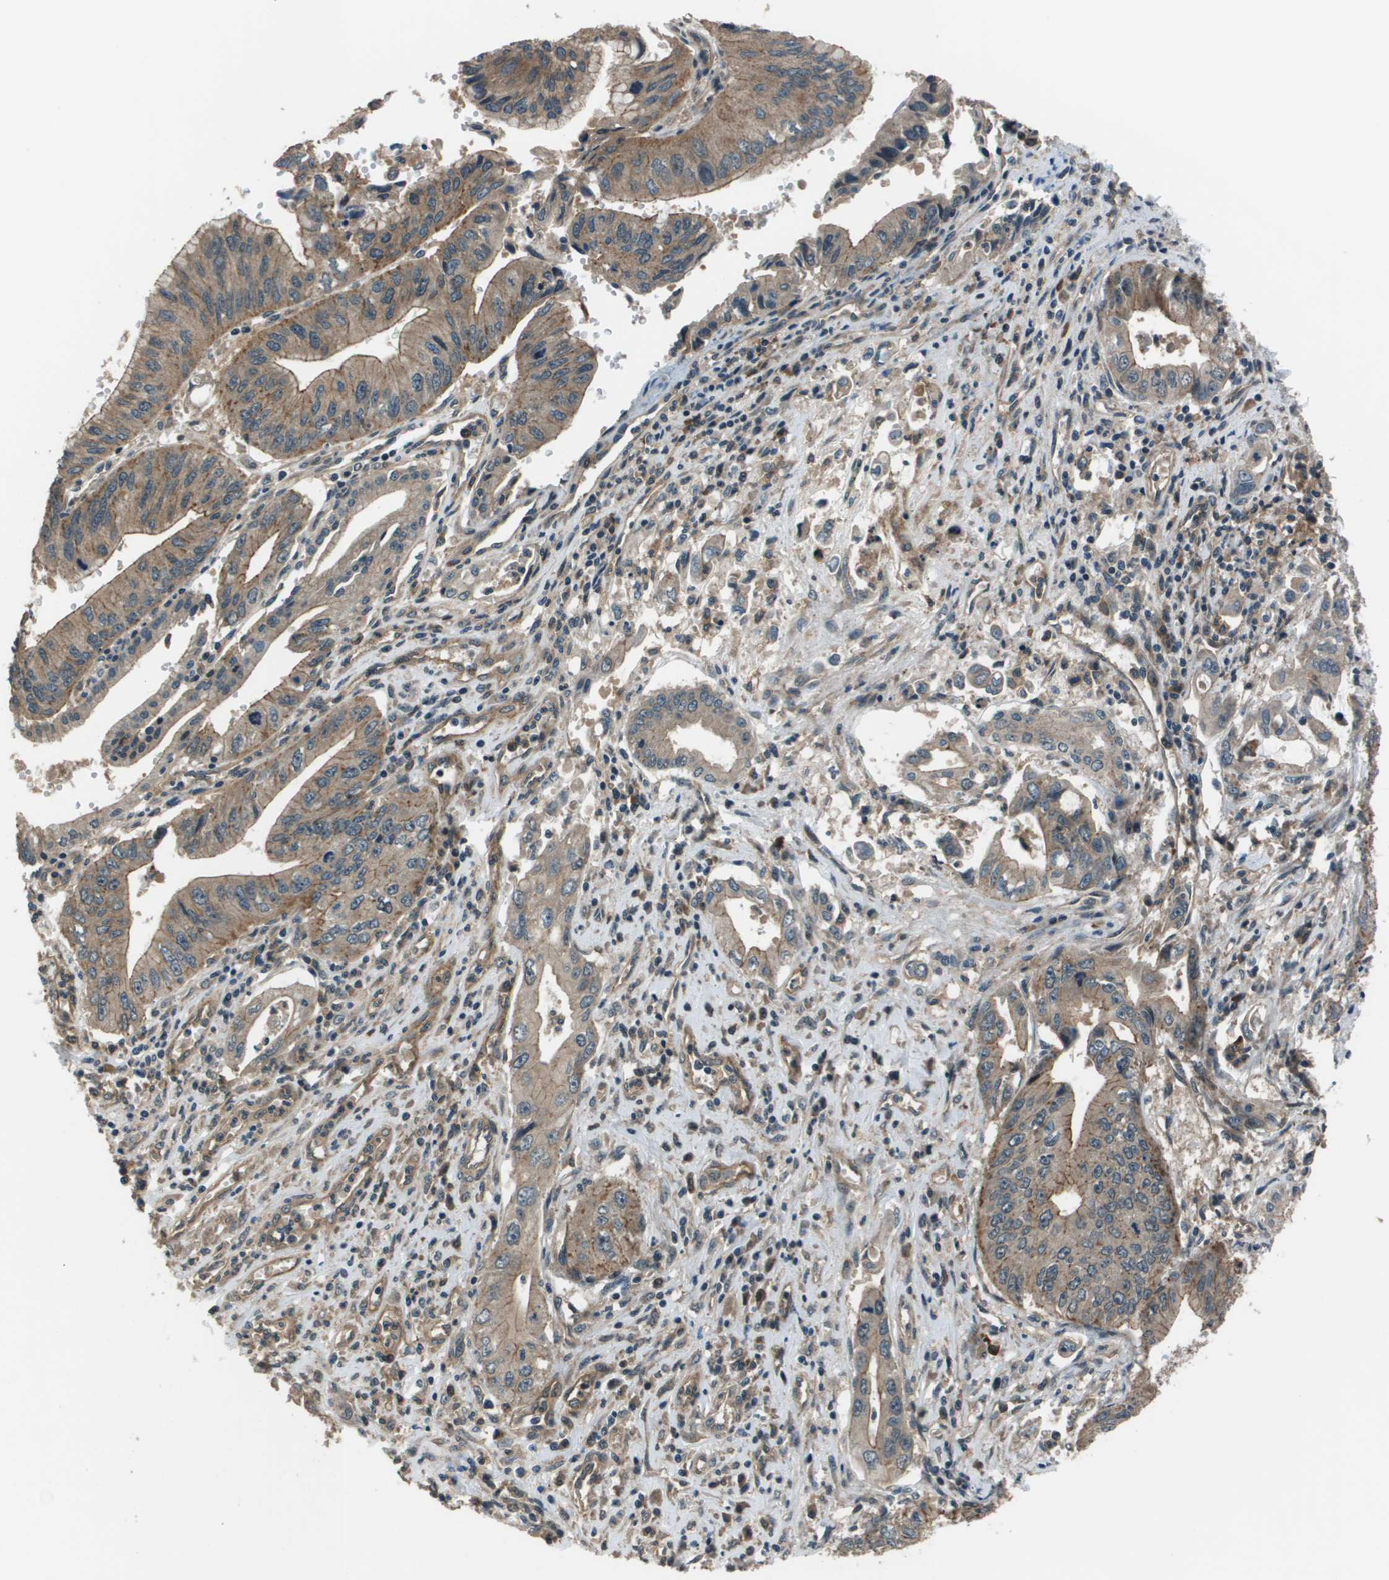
{"staining": {"intensity": "moderate", "quantity": ">75%", "location": "cytoplasmic/membranous"}, "tissue": "pancreatic cancer", "cell_type": "Tumor cells", "image_type": "cancer", "snomed": [{"axis": "morphology", "description": "Adenocarcinoma, NOS"}, {"axis": "topography", "description": "Pancreas"}], "caption": "This is a micrograph of IHC staining of pancreatic cancer (adenocarcinoma), which shows moderate positivity in the cytoplasmic/membranous of tumor cells.", "gene": "ARHGEF11", "patient": {"sex": "female", "age": 73}}